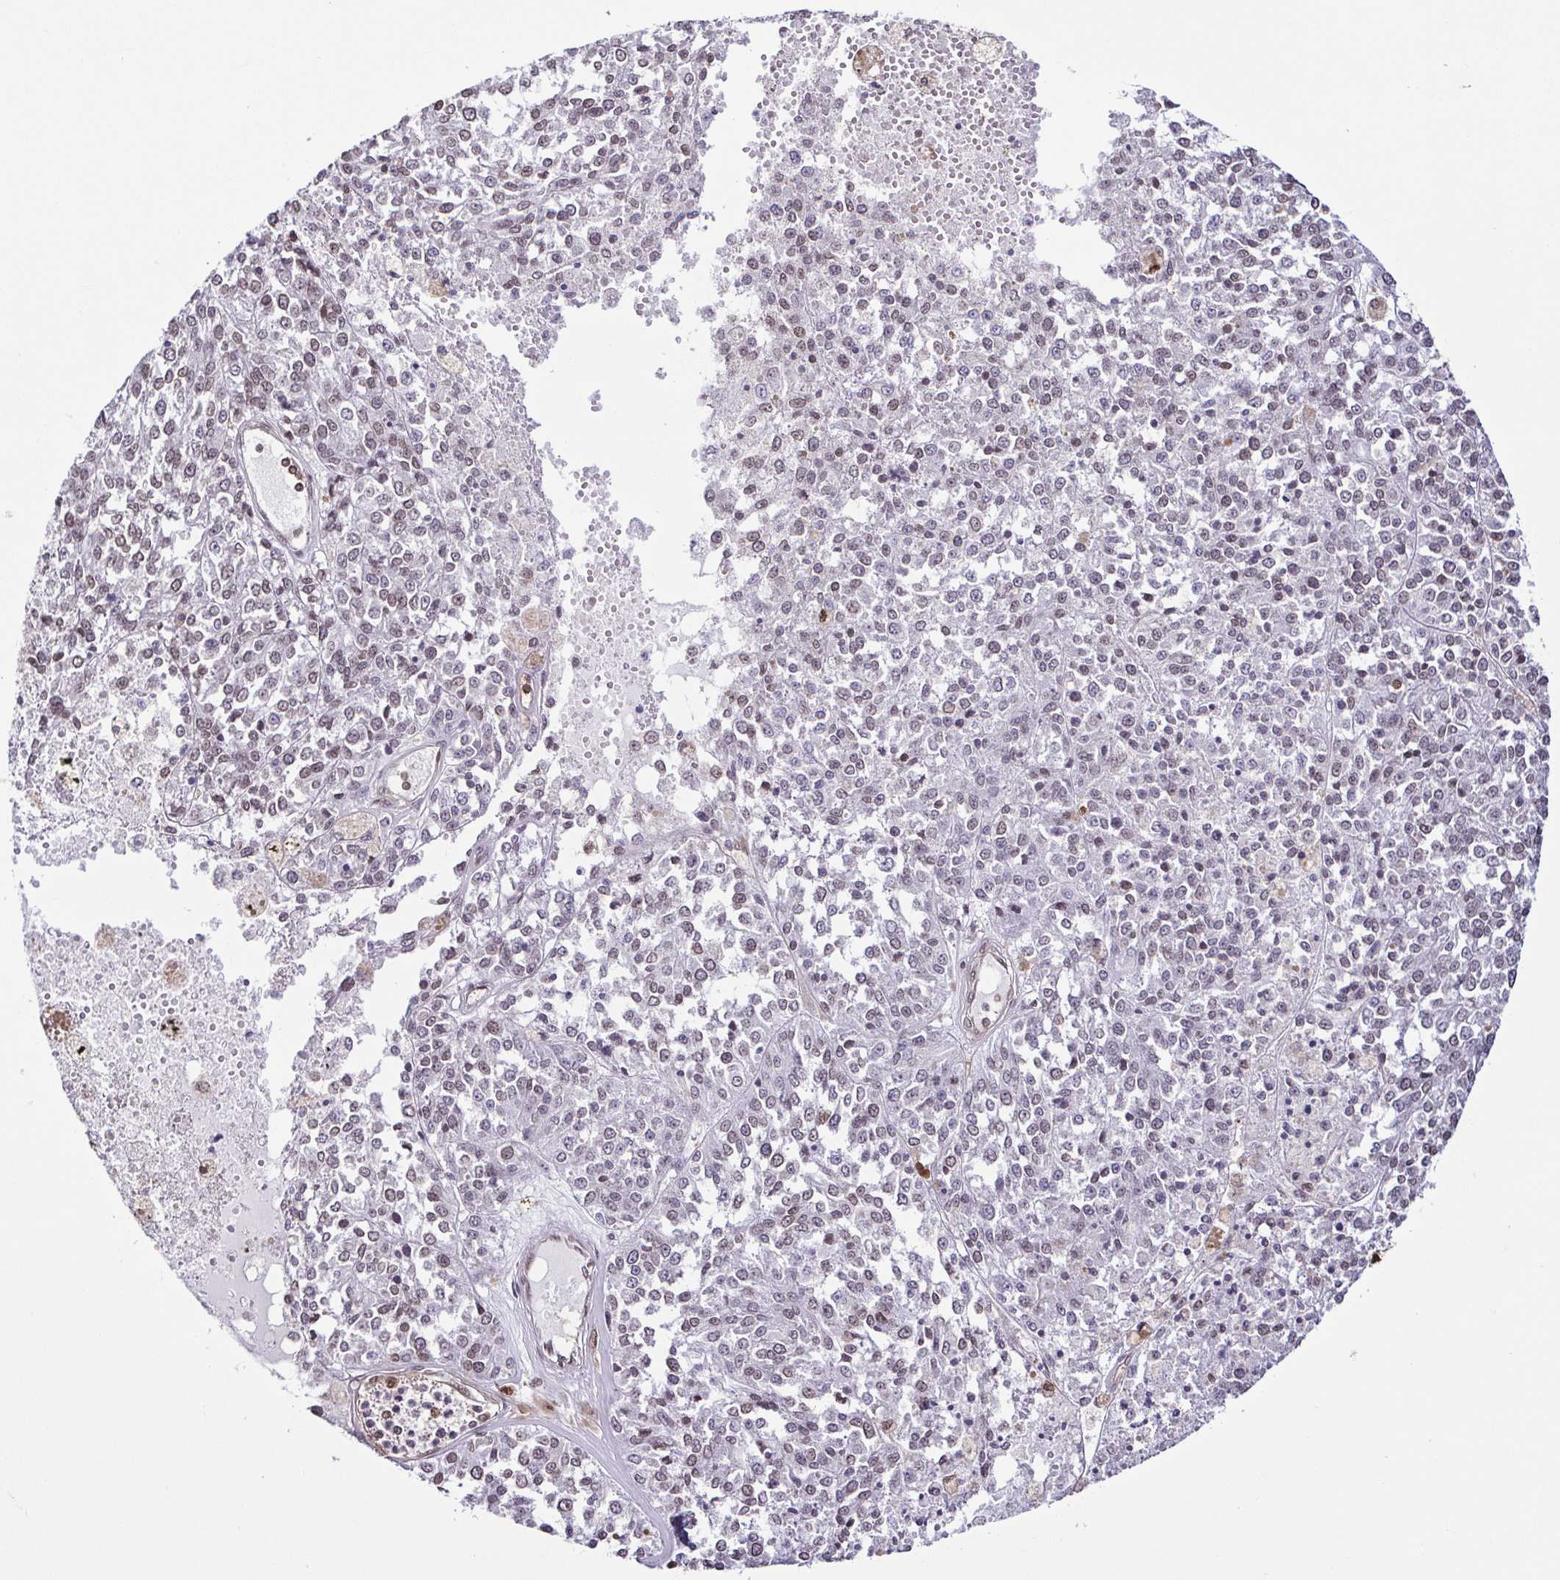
{"staining": {"intensity": "weak", "quantity": "25%-75%", "location": "nuclear"}, "tissue": "melanoma", "cell_type": "Tumor cells", "image_type": "cancer", "snomed": [{"axis": "morphology", "description": "Malignant melanoma, Metastatic site"}, {"axis": "topography", "description": "Lymph node"}], "caption": "There is low levels of weak nuclear positivity in tumor cells of malignant melanoma (metastatic site), as demonstrated by immunohistochemical staining (brown color).", "gene": "PSMB9", "patient": {"sex": "female", "age": 64}}